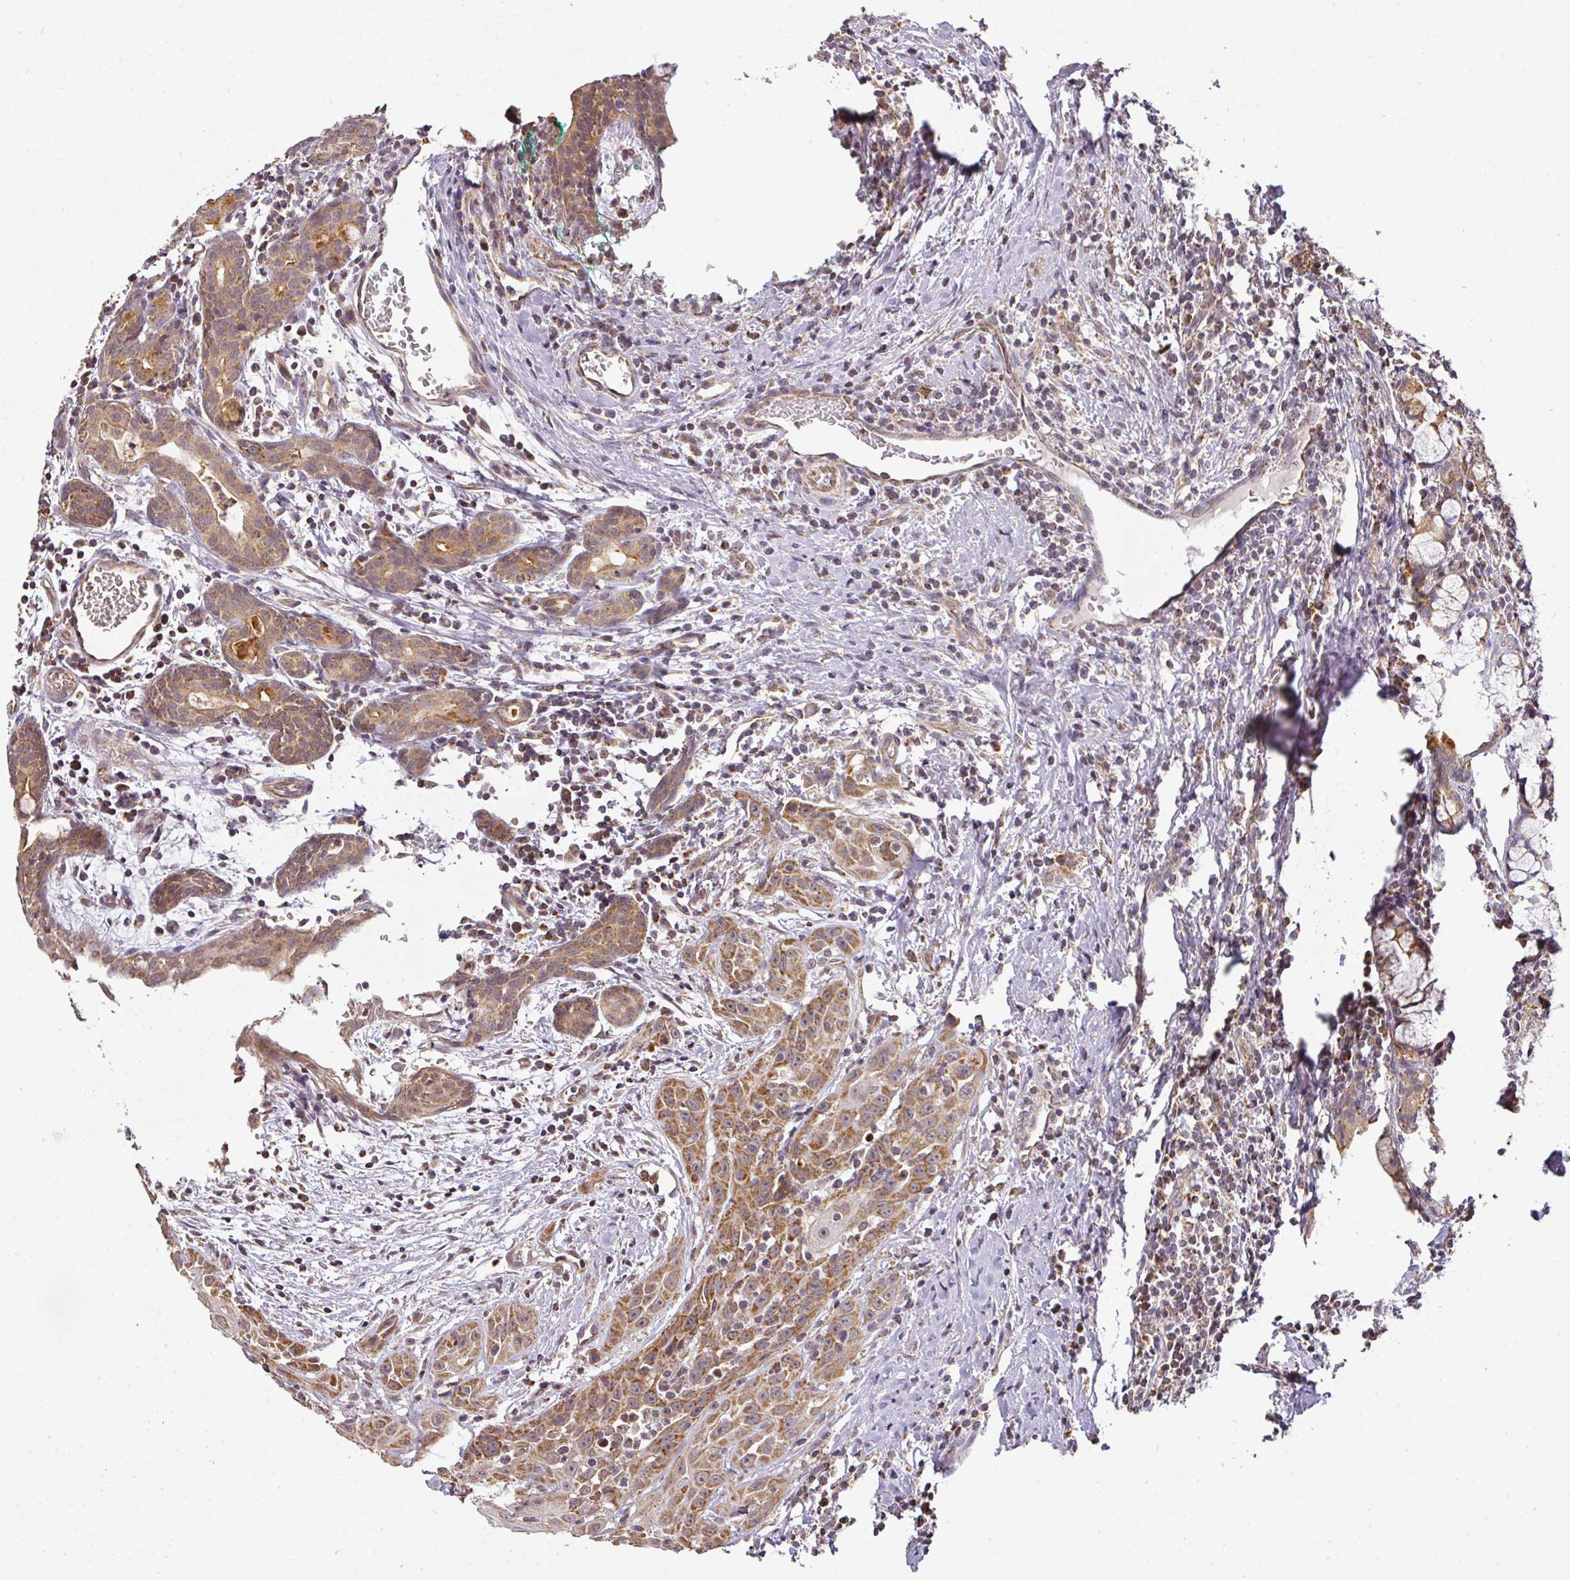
{"staining": {"intensity": "moderate", "quantity": ">75%", "location": "cytoplasmic/membranous"}, "tissue": "head and neck cancer", "cell_type": "Tumor cells", "image_type": "cancer", "snomed": [{"axis": "morphology", "description": "Squamous cell carcinoma, NOS"}, {"axis": "topography", "description": "Oral tissue"}, {"axis": "topography", "description": "Head-Neck"}], "caption": "A brown stain highlights moderate cytoplasmic/membranous expression of a protein in head and neck cancer (squamous cell carcinoma) tumor cells.", "gene": "MYOM2", "patient": {"sex": "female", "age": 50}}